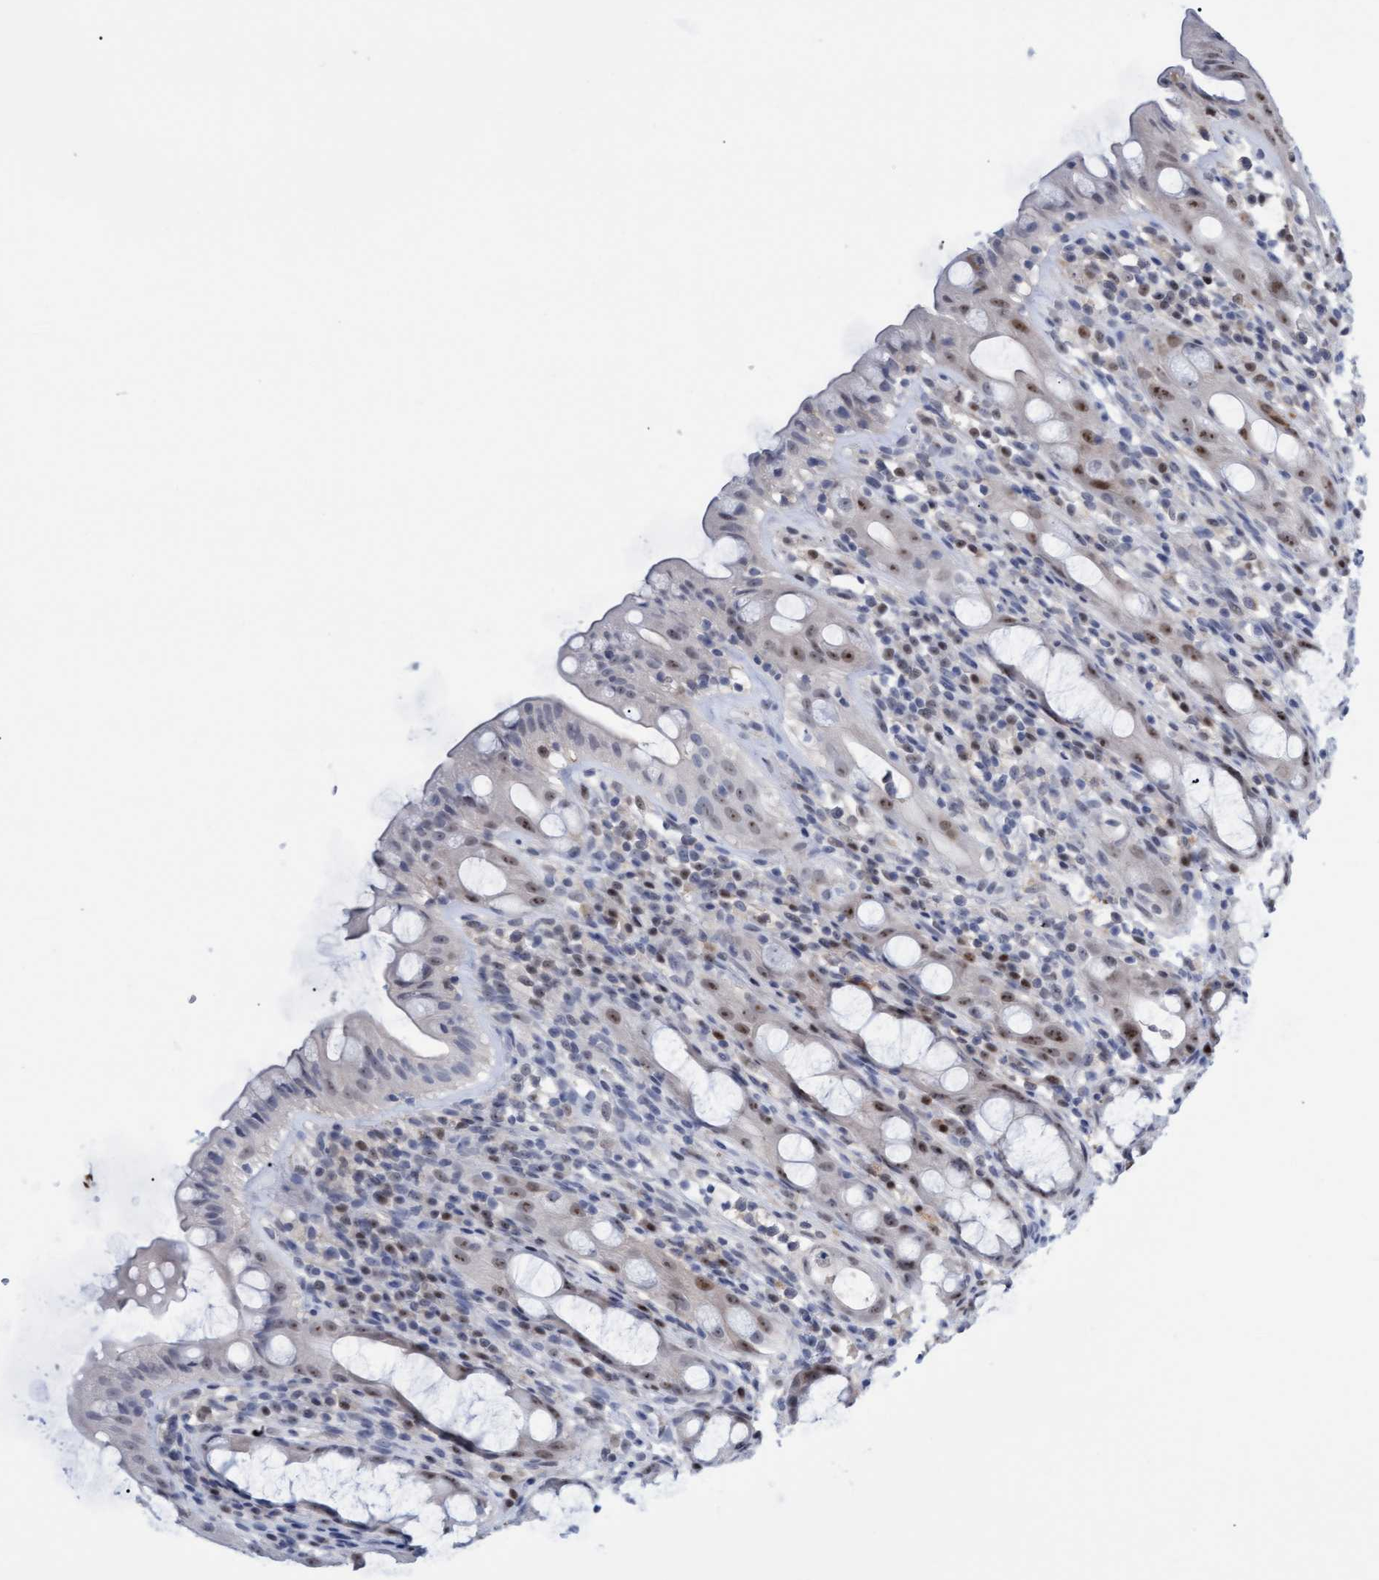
{"staining": {"intensity": "moderate", "quantity": "<25%", "location": "nuclear"}, "tissue": "rectum", "cell_type": "Glandular cells", "image_type": "normal", "snomed": [{"axis": "morphology", "description": "Normal tissue, NOS"}, {"axis": "topography", "description": "Rectum"}], "caption": "Immunohistochemical staining of unremarkable rectum reveals low levels of moderate nuclear expression in approximately <25% of glandular cells.", "gene": "PINX1", "patient": {"sex": "male", "age": 44}}